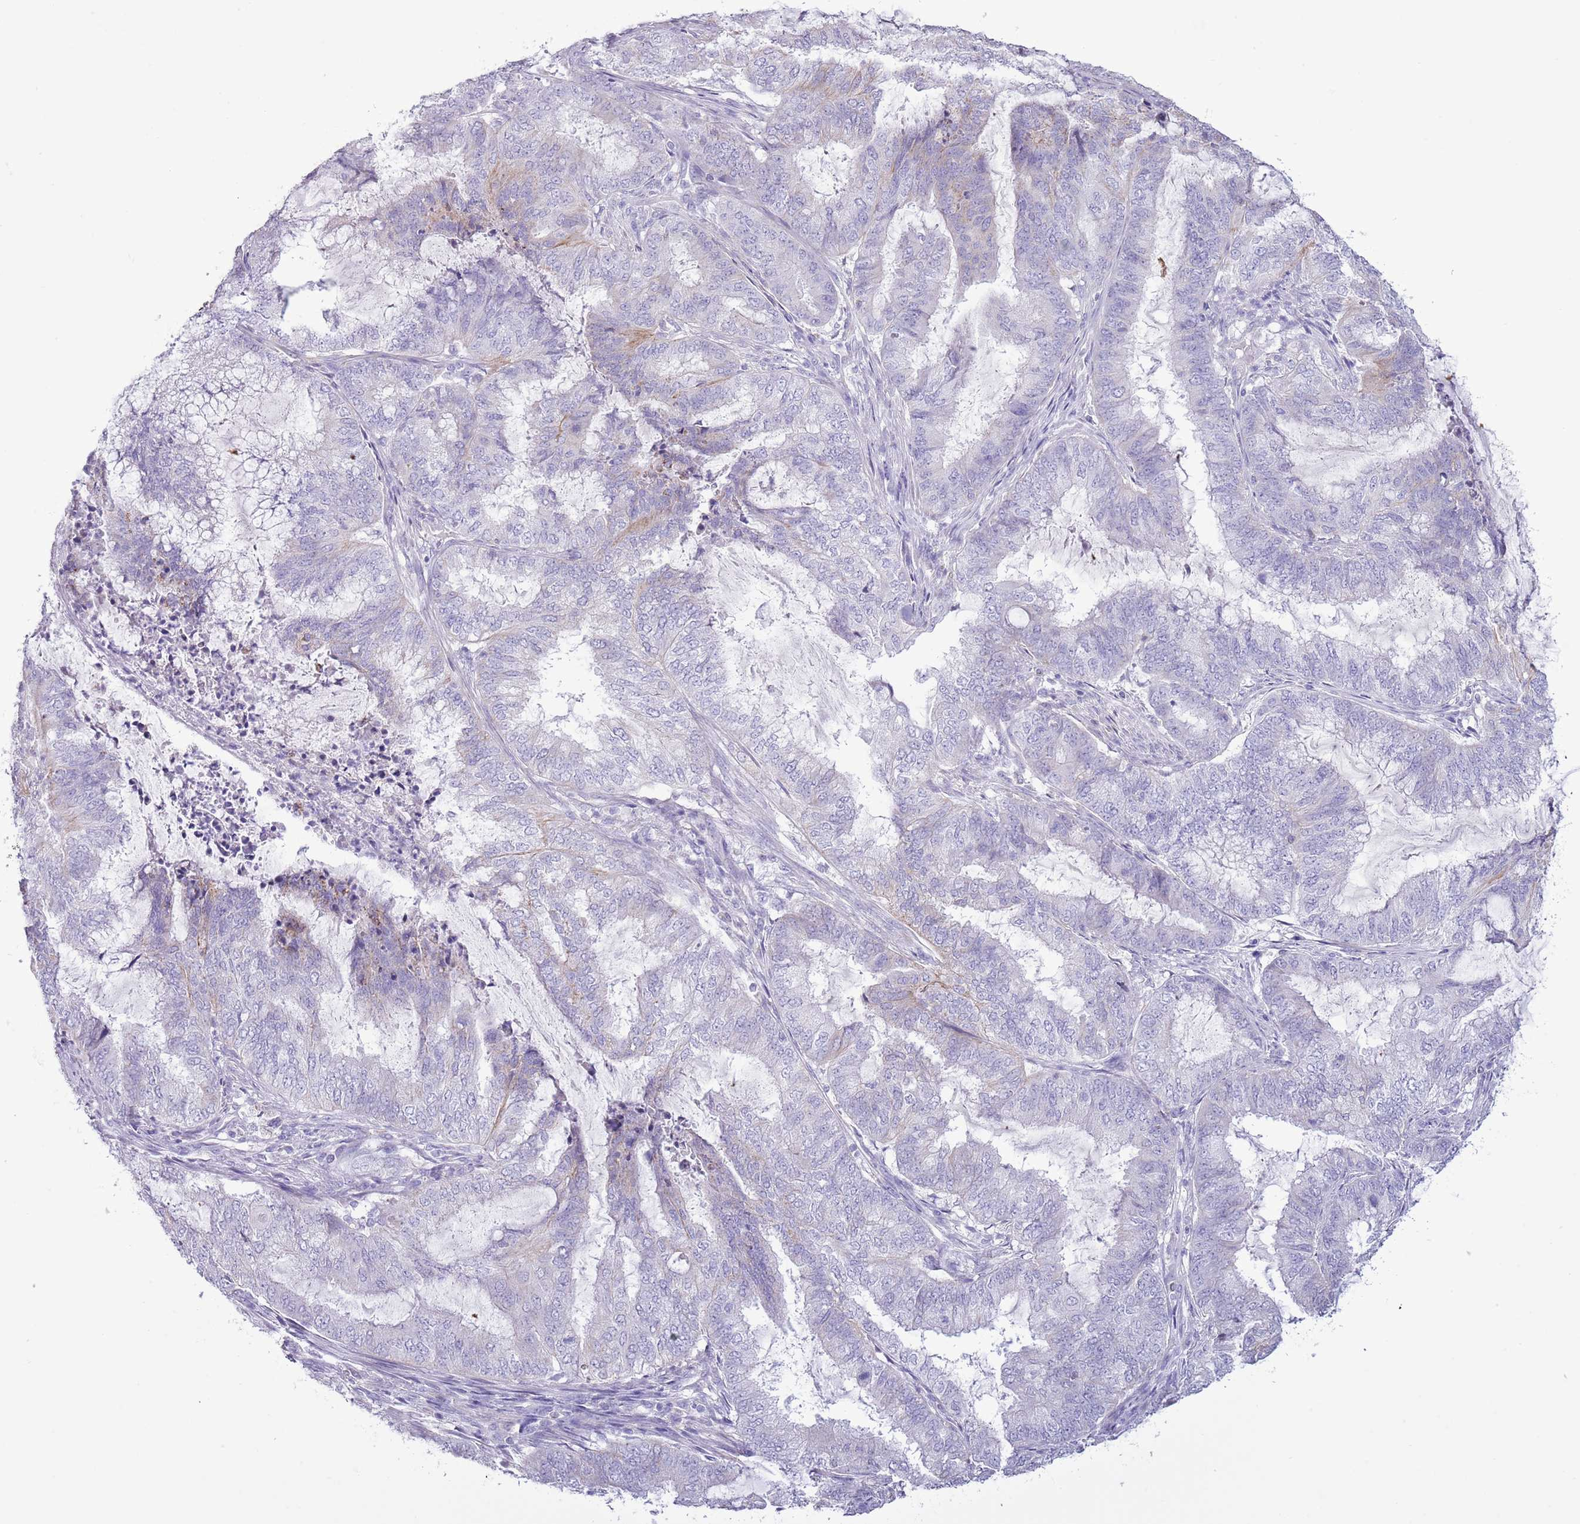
{"staining": {"intensity": "negative", "quantity": "none", "location": "none"}, "tissue": "endometrial cancer", "cell_type": "Tumor cells", "image_type": "cancer", "snomed": [{"axis": "morphology", "description": "Adenocarcinoma, NOS"}, {"axis": "topography", "description": "Endometrium"}], "caption": "A micrograph of human endometrial cancer (adenocarcinoma) is negative for staining in tumor cells.", "gene": "SLC23A1", "patient": {"sex": "female", "age": 51}}